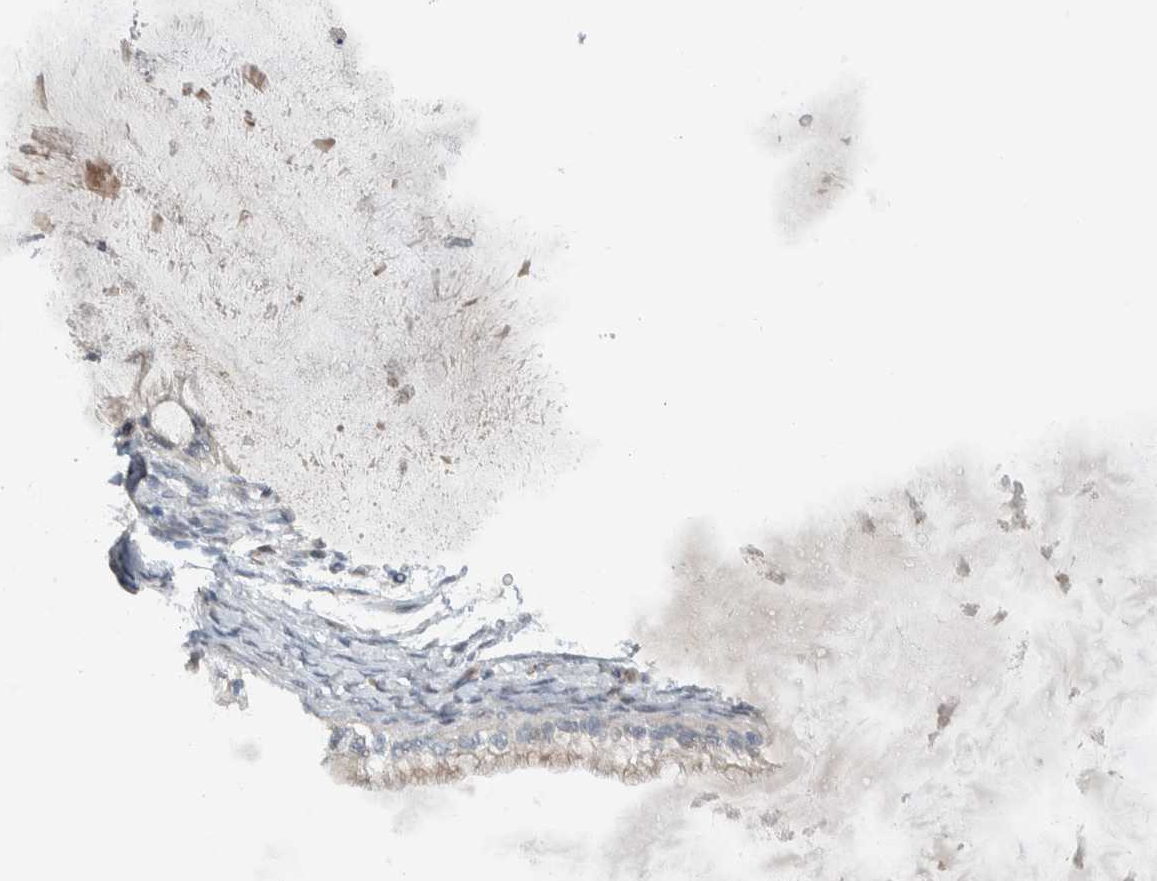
{"staining": {"intensity": "weak", "quantity": "<25%", "location": "cytoplasmic/membranous"}, "tissue": "ovarian cancer", "cell_type": "Tumor cells", "image_type": "cancer", "snomed": [{"axis": "morphology", "description": "Cystadenocarcinoma, mucinous, NOS"}, {"axis": "topography", "description": "Ovary"}], "caption": "Immunohistochemistry (IHC) histopathology image of ovarian mucinous cystadenocarcinoma stained for a protein (brown), which displays no expression in tumor cells.", "gene": "NCR3LG1", "patient": {"sex": "female", "age": 57}}